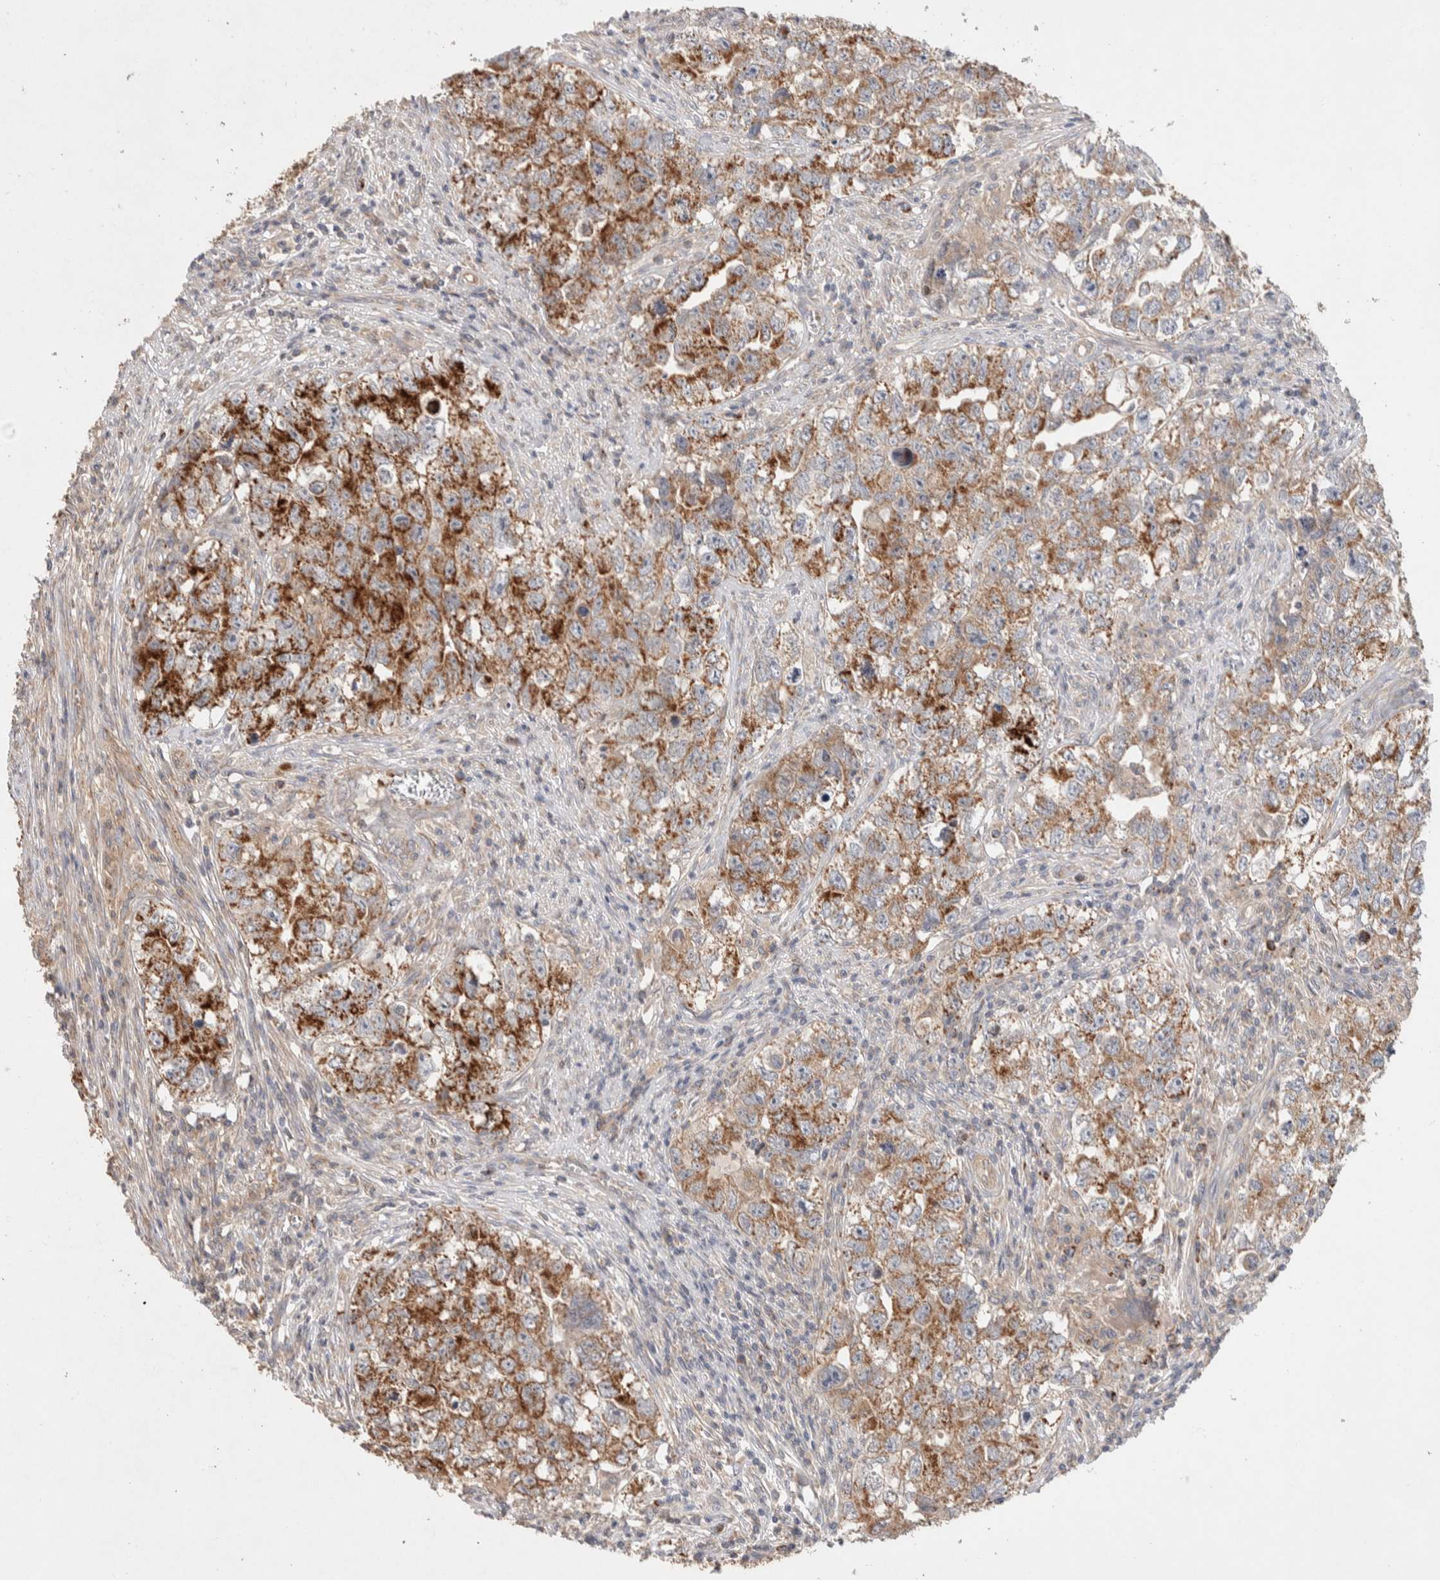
{"staining": {"intensity": "strong", "quantity": "25%-75%", "location": "cytoplasmic/membranous"}, "tissue": "testis cancer", "cell_type": "Tumor cells", "image_type": "cancer", "snomed": [{"axis": "morphology", "description": "Seminoma, NOS"}, {"axis": "morphology", "description": "Carcinoma, Embryonal, NOS"}, {"axis": "topography", "description": "Testis"}], "caption": "Approximately 25%-75% of tumor cells in embryonal carcinoma (testis) demonstrate strong cytoplasmic/membranous protein staining as visualized by brown immunohistochemical staining.", "gene": "DEPTOR", "patient": {"sex": "male", "age": 43}}